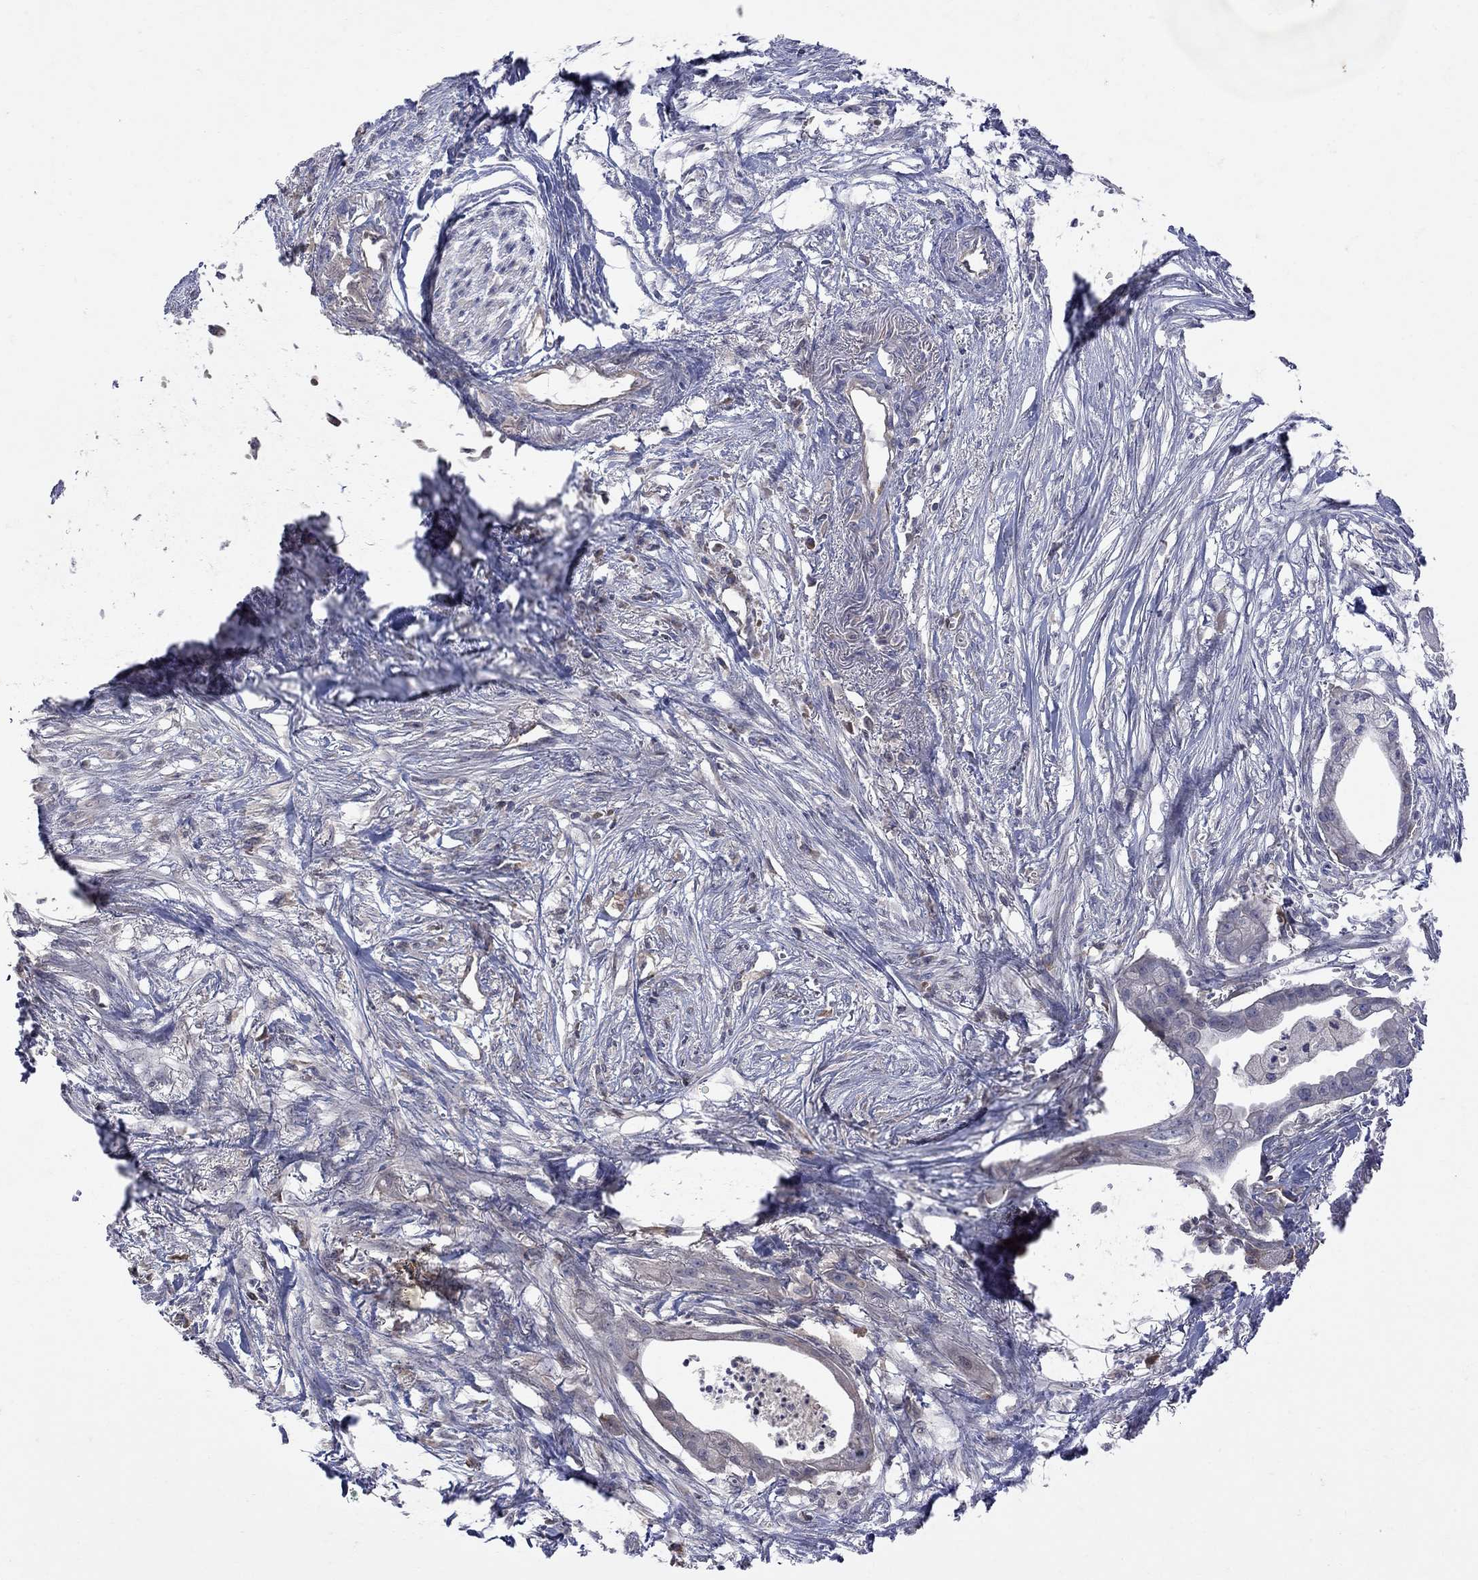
{"staining": {"intensity": "negative", "quantity": "none", "location": "none"}, "tissue": "pancreatic cancer", "cell_type": "Tumor cells", "image_type": "cancer", "snomed": [{"axis": "morphology", "description": "Normal tissue, NOS"}, {"axis": "morphology", "description": "Adenocarcinoma, NOS"}, {"axis": "topography", "description": "Pancreas"}], "caption": "Tumor cells are negative for protein expression in human pancreatic cancer (adenocarcinoma).", "gene": "ABI3", "patient": {"sex": "female", "age": 58}}